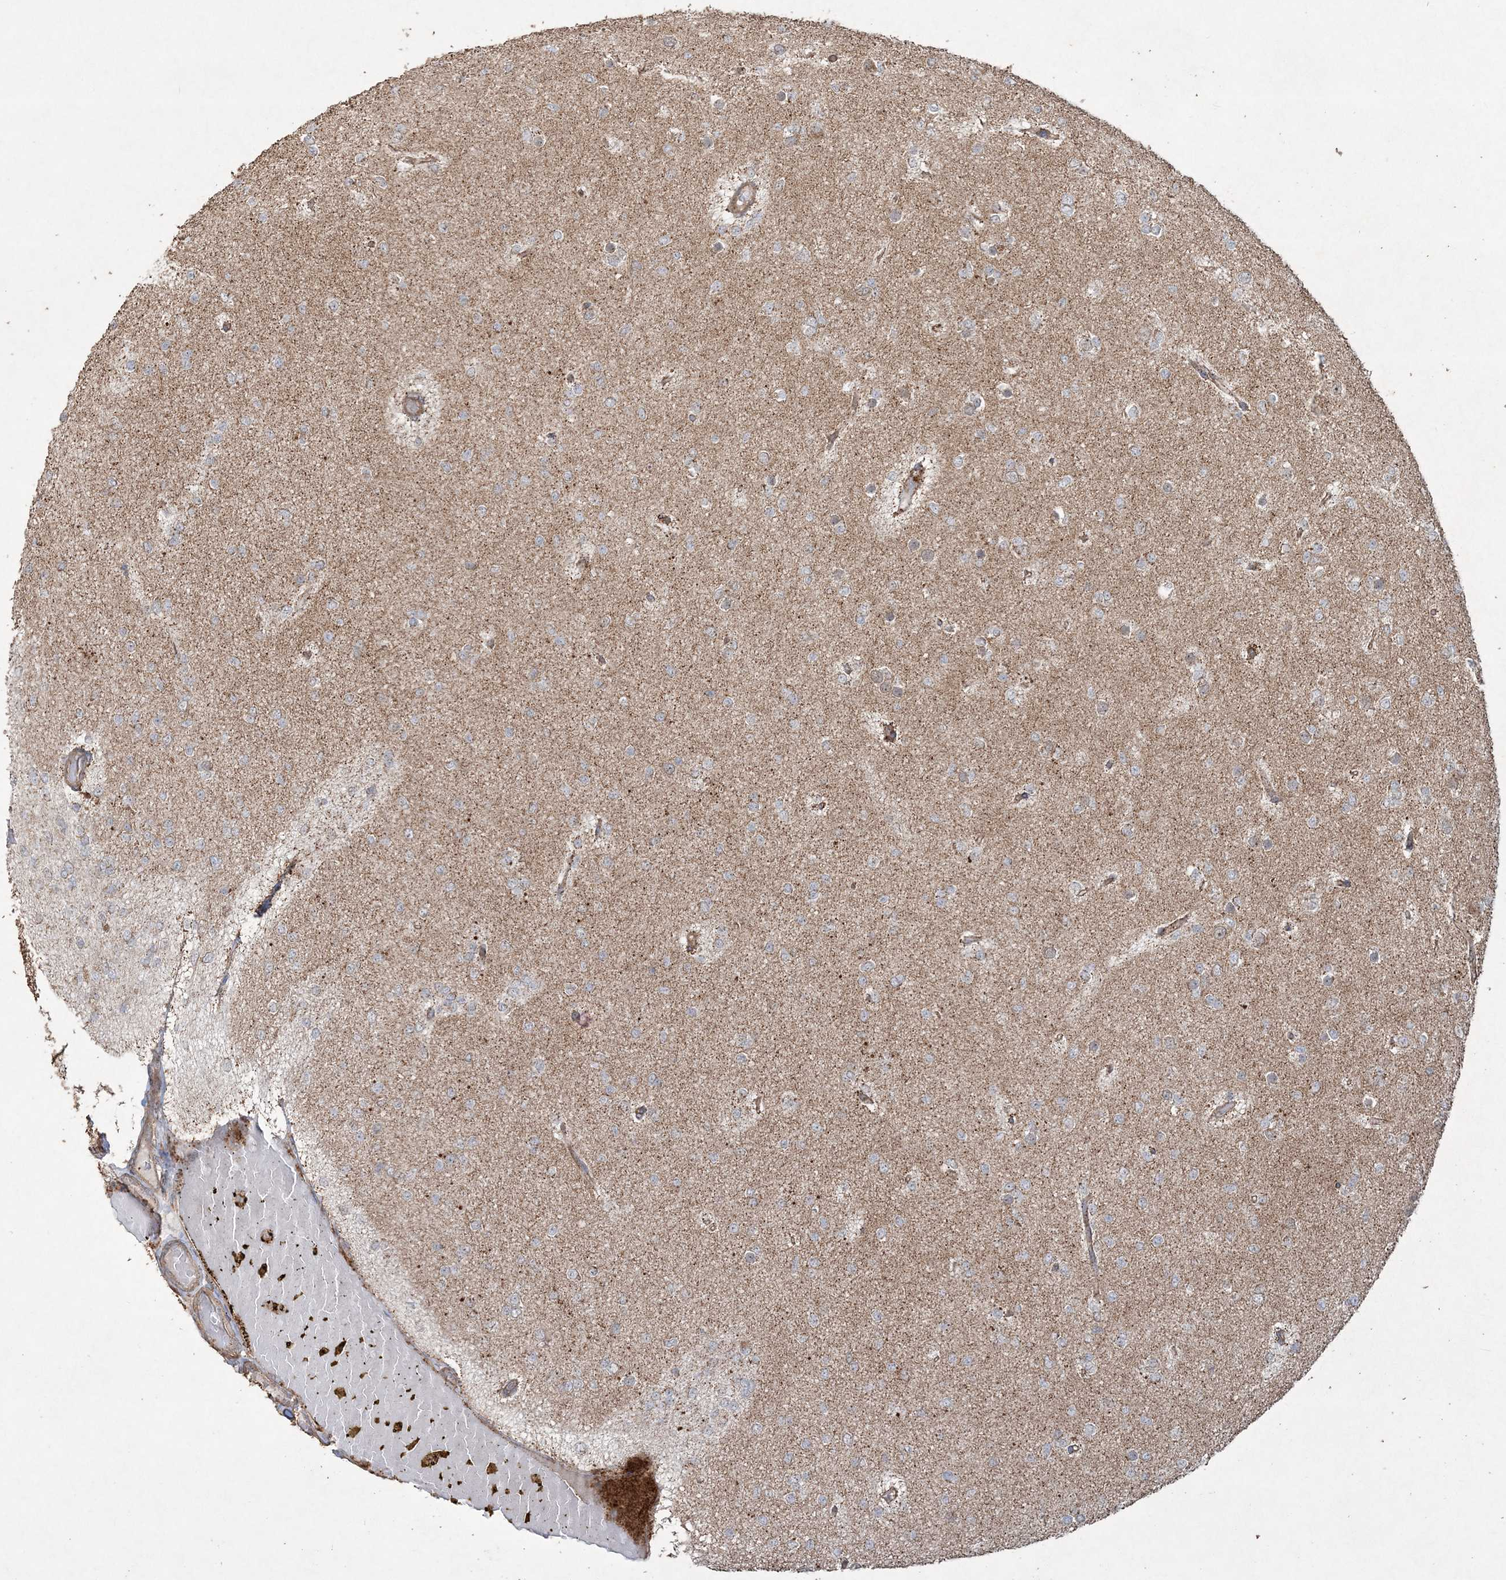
{"staining": {"intensity": "negative", "quantity": "none", "location": "none"}, "tissue": "glioma", "cell_type": "Tumor cells", "image_type": "cancer", "snomed": [{"axis": "morphology", "description": "Glioma, malignant, Low grade"}, {"axis": "topography", "description": "Brain"}], "caption": "Immunohistochemistry (IHC) of human glioma exhibits no staining in tumor cells.", "gene": "TTC7A", "patient": {"sex": "female", "age": 22}}